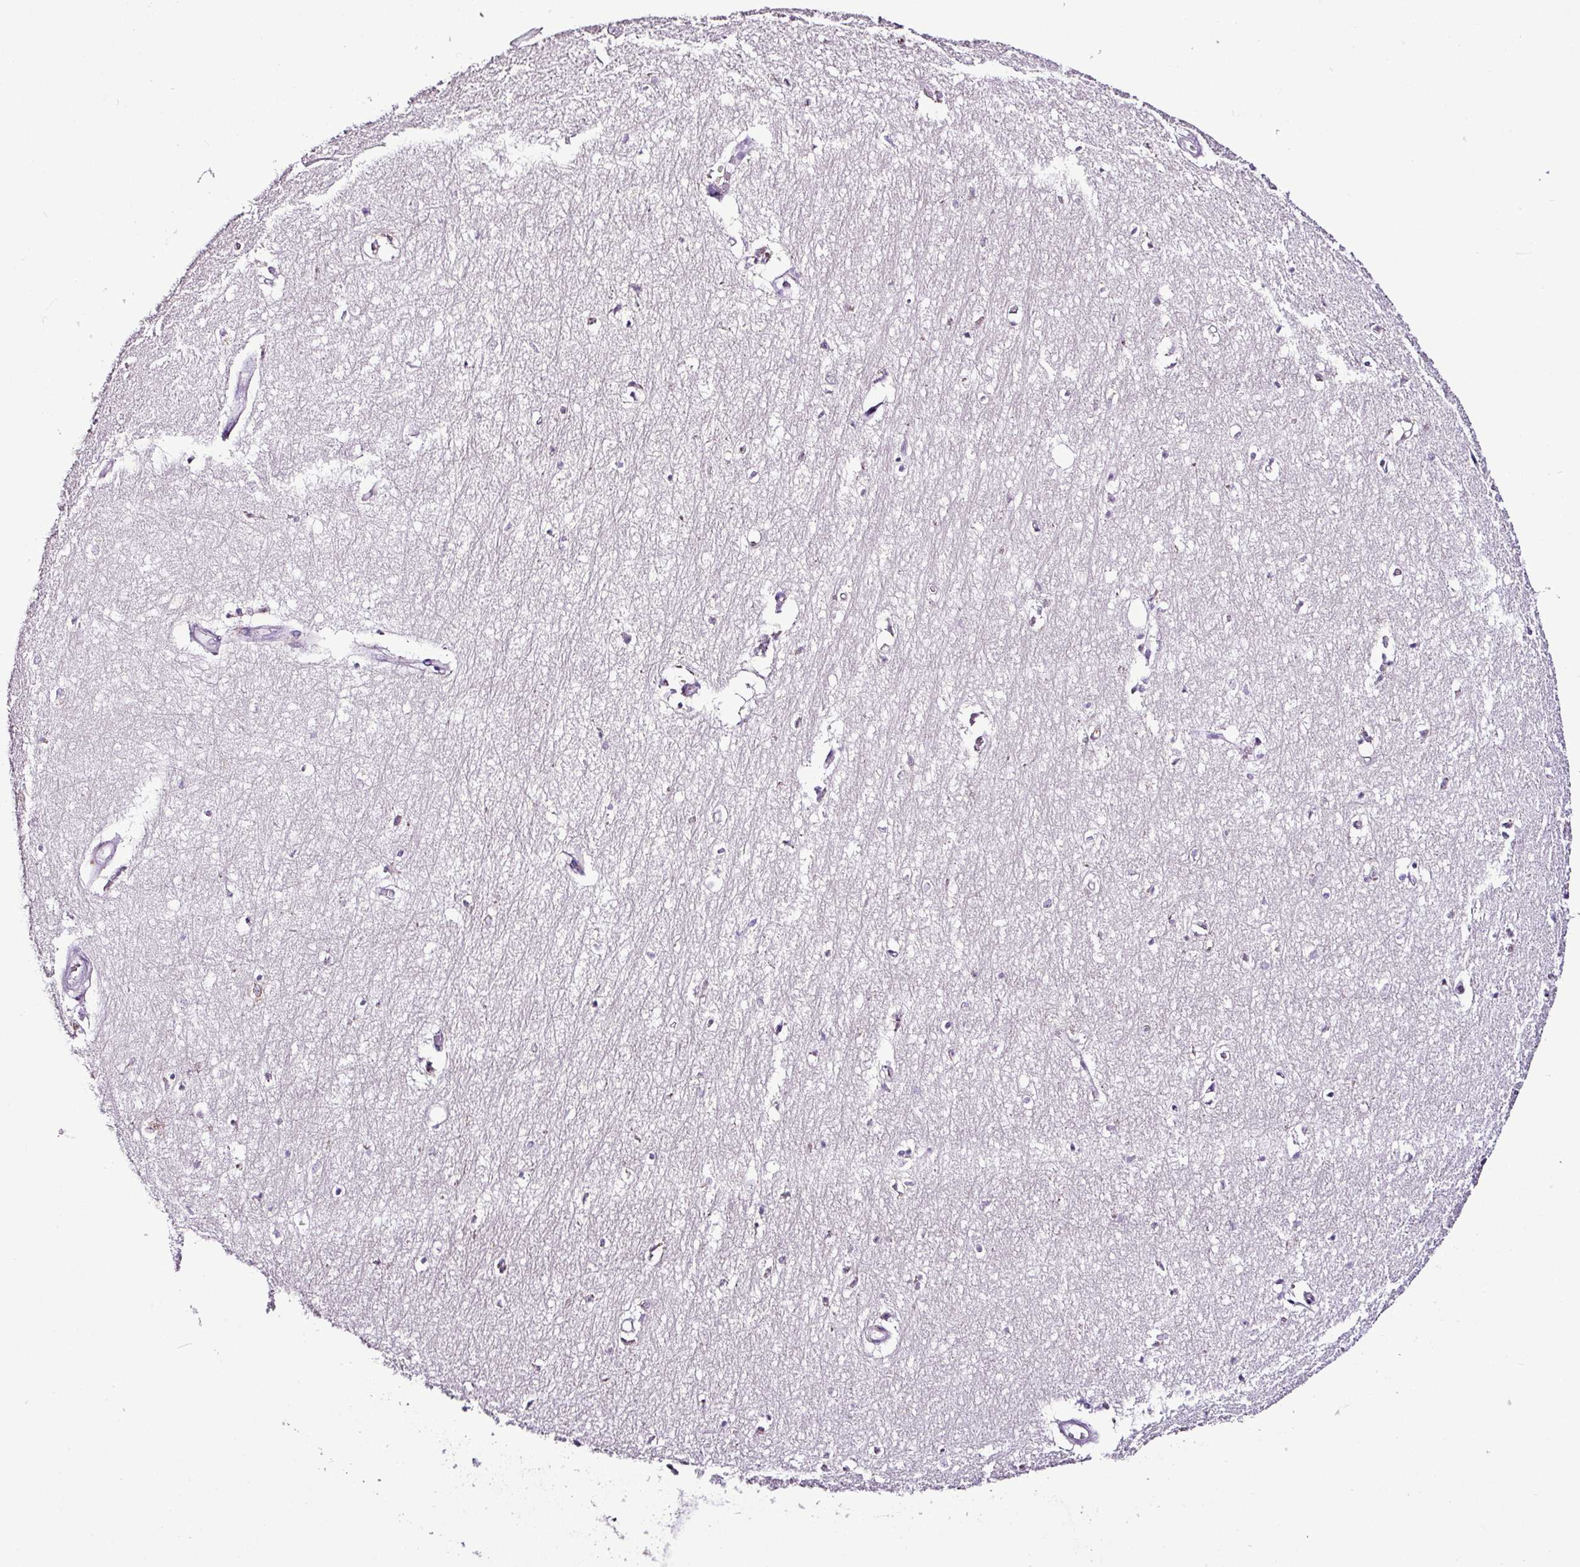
{"staining": {"intensity": "negative", "quantity": "none", "location": "none"}, "tissue": "hippocampus", "cell_type": "Glial cells", "image_type": "normal", "snomed": [{"axis": "morphology", "description": "Normal tissue, NOS"}, {"axis": "topography", "description": "Hippocampus"}], "caption": "DAB (3,3'-diaminobenzidine) immunohistochemical staining of normal hippocampus reveals no significant positivity in glial cells.", "gene": "ESR1", "patient": {"sex": "female", "age": 64}}